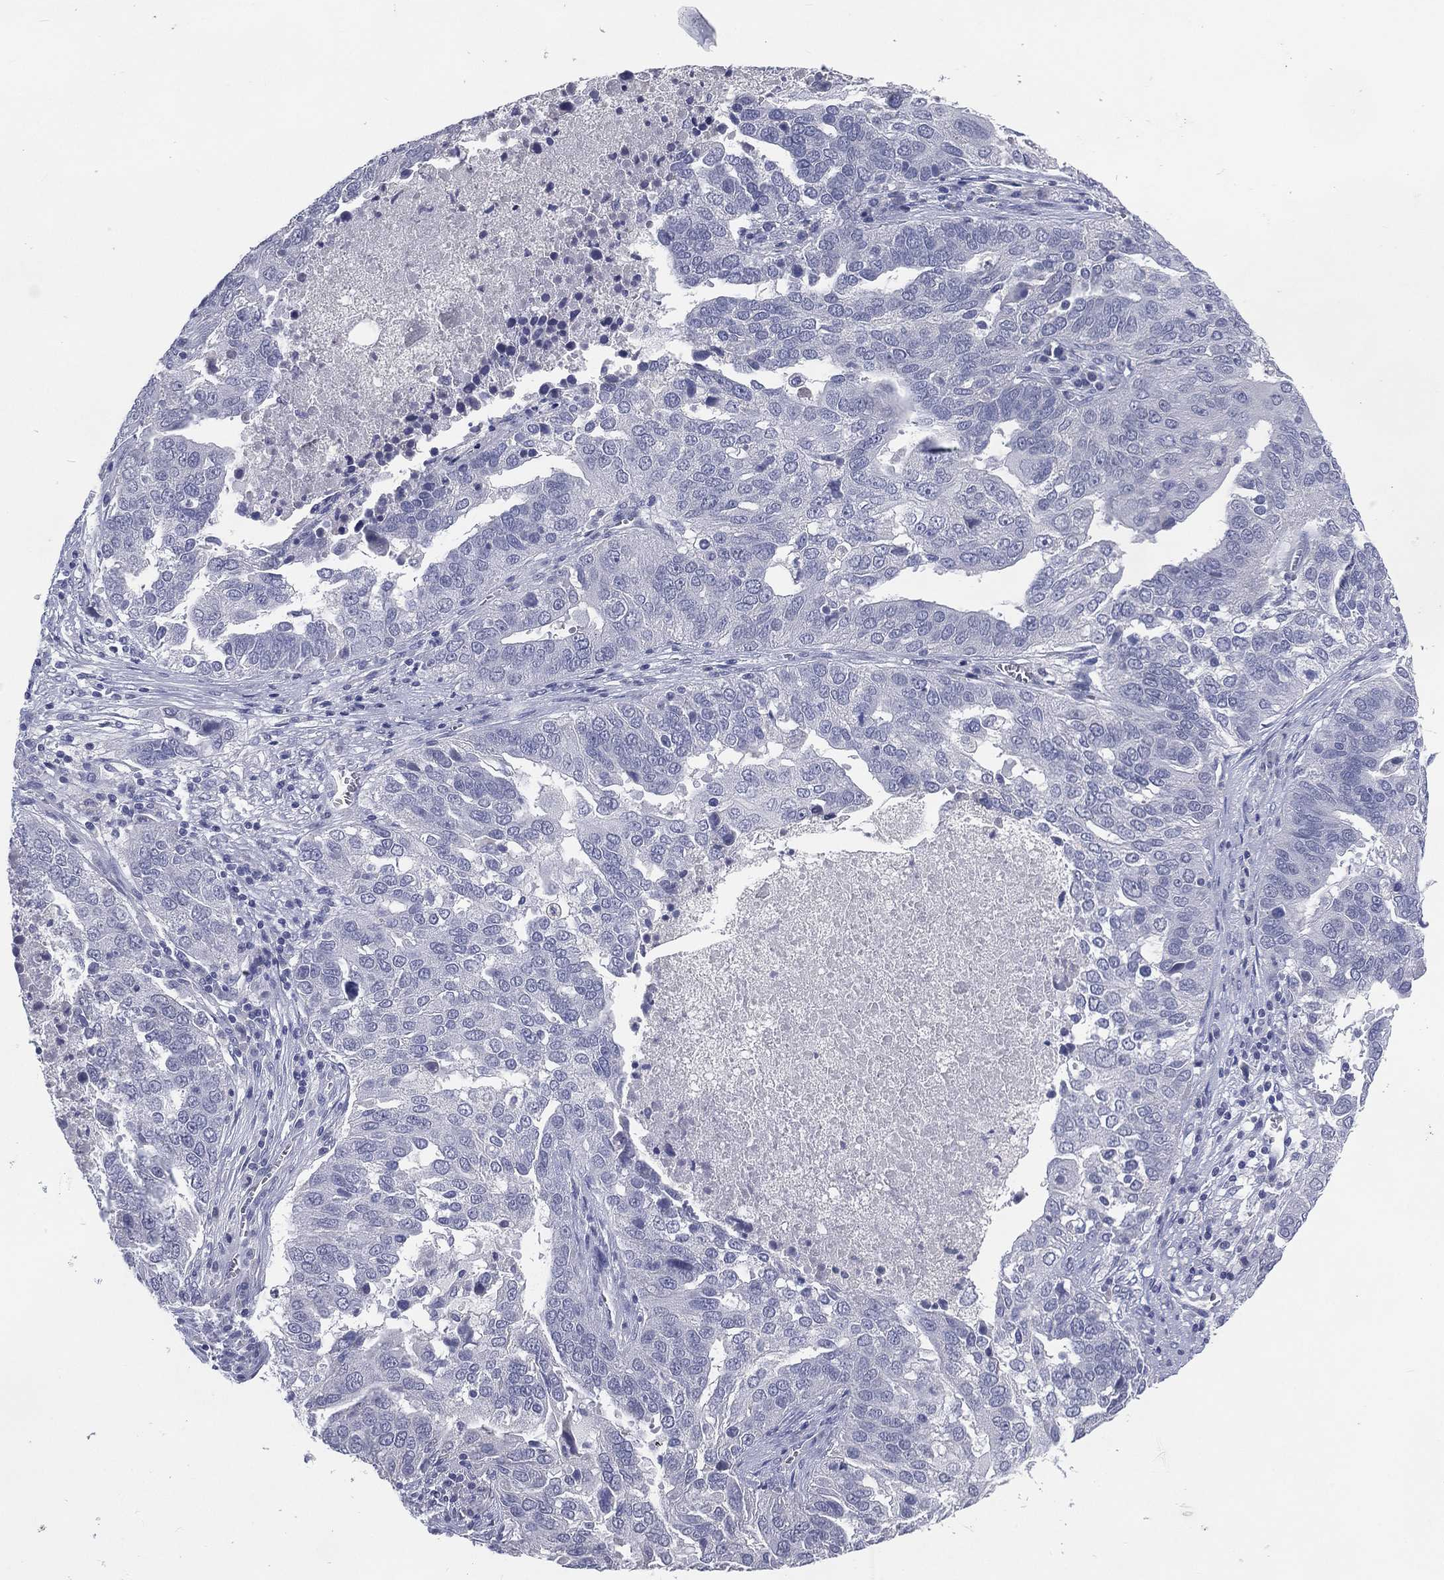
{"staining": {"intensity": "negative", "quantity": "none", "location": "none"}, "tissue": "ovarian cancer", "cell_type": "Tumor cells", "image_type": "cancer", "snomed": [{"axis": "morphology", "description": "Carcinoma, endometroid"}, {"axis": "topography", "description": "Soft tissue"}, {"axis": "topography", "description": "Ovary"}], "caption": "Tumor cells are negative for brown protein staining in ovarian cancer.", "gene": "KRT35", "patient": {"sex": "female", "age": 52}}